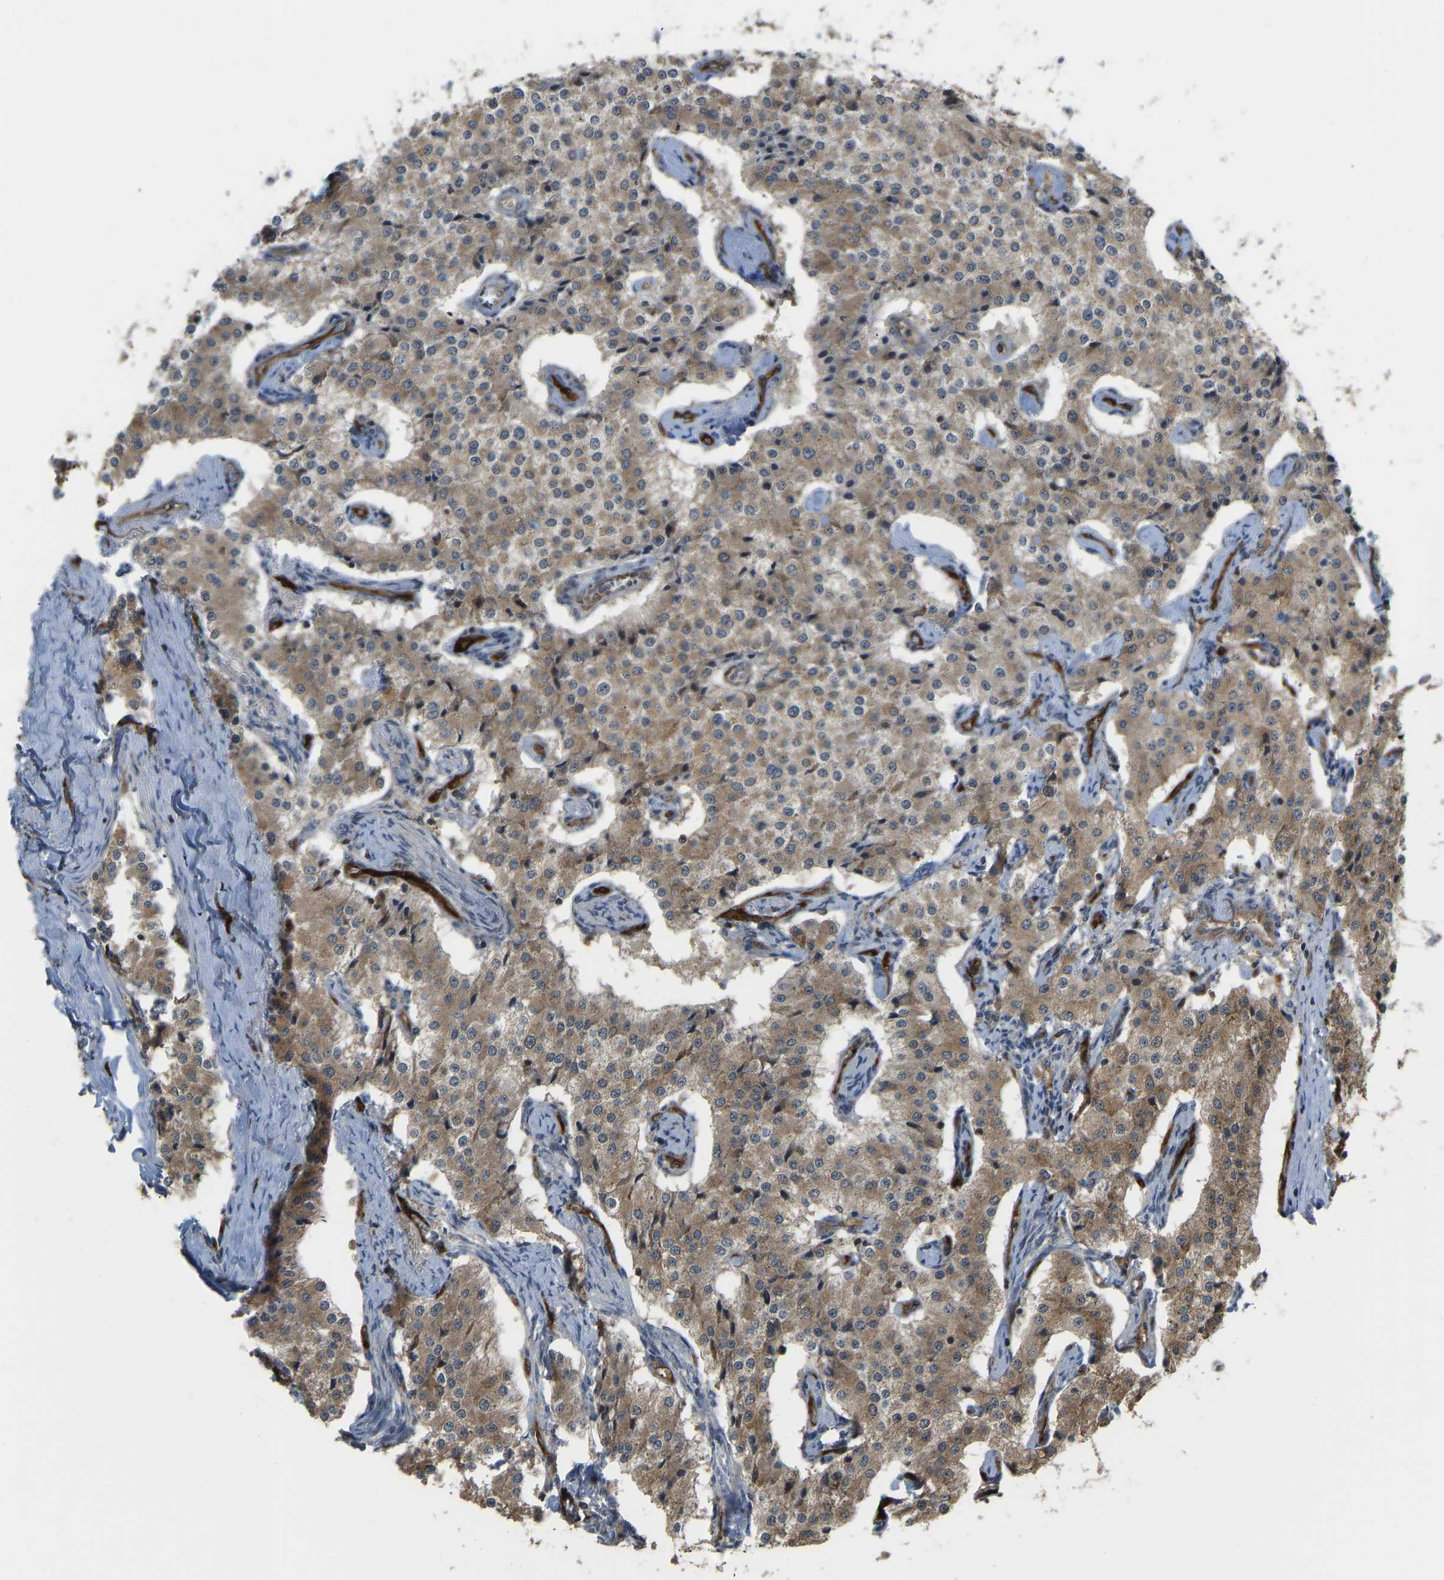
{"staining": {"intensity": "moderate", "quantity": ">75%", "location": "cytoplasmic/membranous"}, "tissue": "carcinoid", "cell_type": "Tumor cells", "image_type": "cancer", "snomed": [{"axis": "morphology", "description": "Carcinoid, malignant, NOS"}, {"axis": "topography", "description": "Colon"}], "caption": "Immunohistochemical staining of carcinoid demonstrates moderate cytoplasmic/membranous protein staining in approximately >75% of tumor cells.", "gene": "CCT8", "patient": {"sex": "female", "age": 52}}